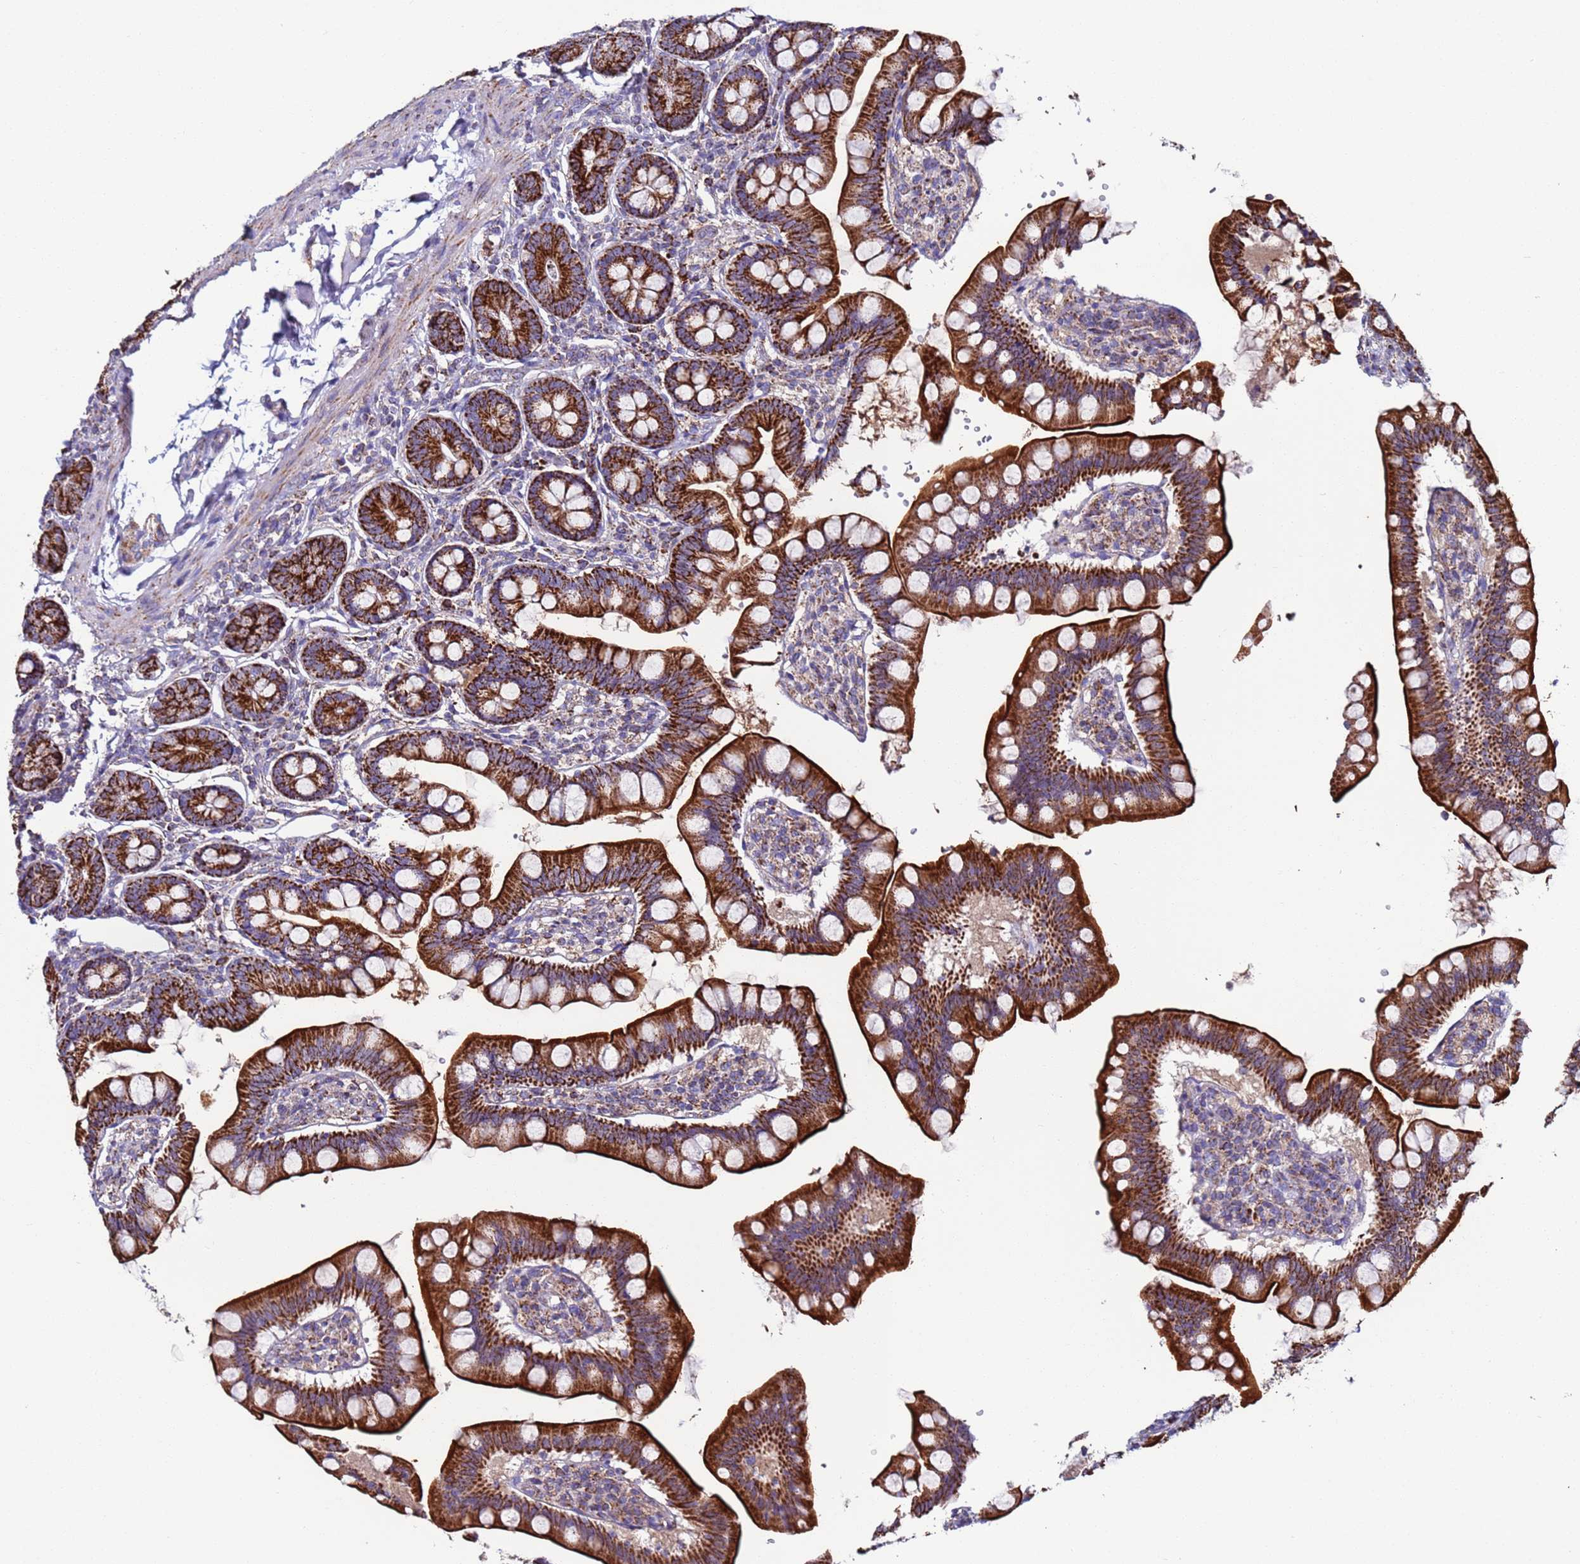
{"staining": {"intensity": "strong", "quantity": ">75%", "location": "cytoplasmic/membranous"}, "tissue": "small intestine", "cell_type": "Glandular cells", "image_type": "normal", "snomed": [{"axis": "morphology", "description": "Normal tissue, NOS"}, {"axis": "topography", "description": "Small intestine"}], "caption": "A high-resolution photomicrograph shows IHC staining of unremarkable small intestine, which exhibits strong cytoplasmic/membranous staining in about >75% of glandular cells. (Brightfield microscopy of DAB IHC at high magnification).", "gene": "ZBTB39", "patient": {"sex": "male", "age": 7}}